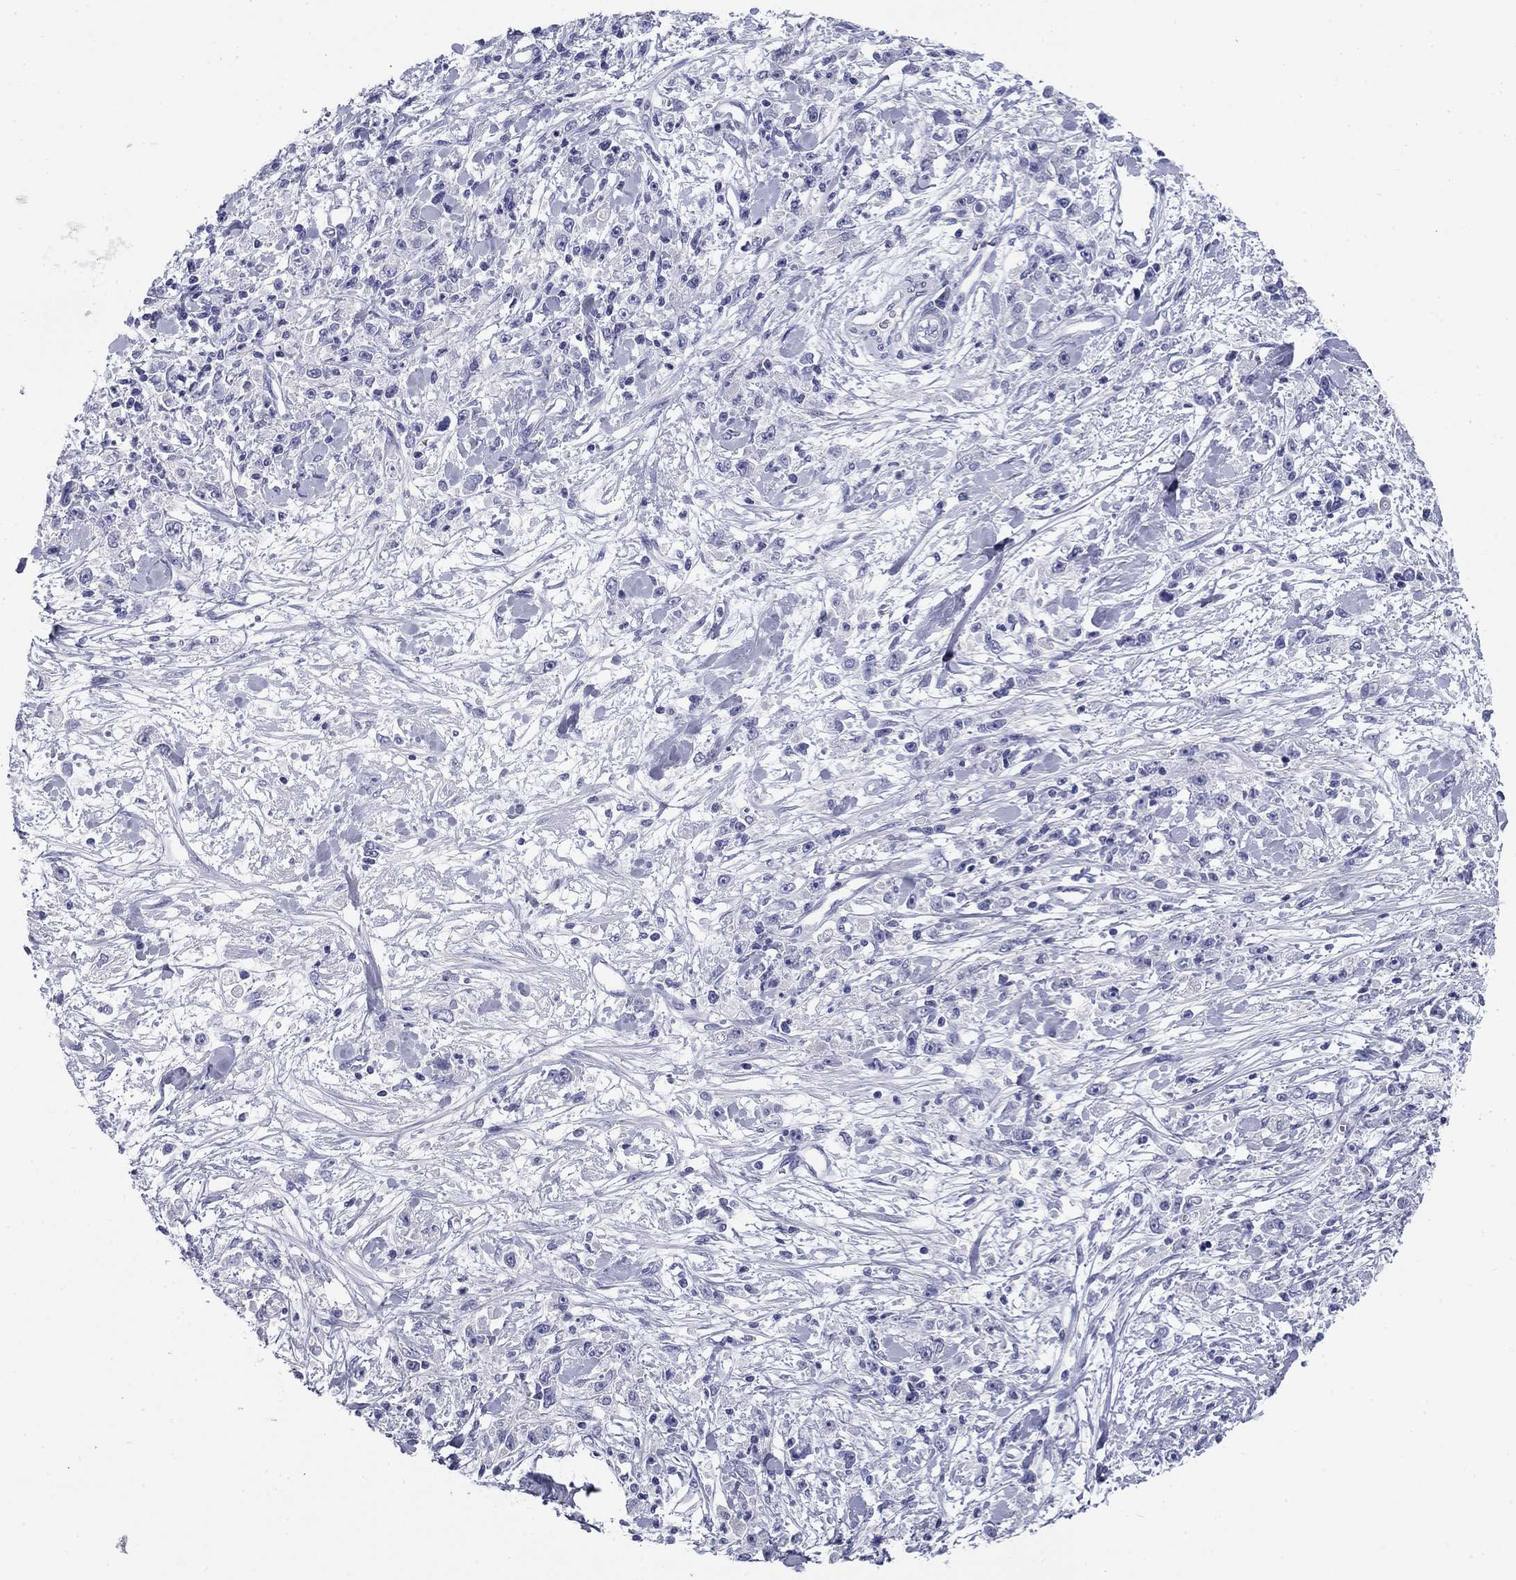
{"staining": {"intensity": "negative", "quantity": "none", "location": "none"}, "tissue": "stomach cancer", "cell_type": "Tumor cells", "image_type": "cancer", "snomed": [{"axis": "morphology", "description": "Adenocarcinoma, NOS"}, {"axis": "topography", "description": "Stomach"}], "caption": "The IHC photomicrograph has no significant staining in tumor cells of adenocarcinoma (stomach) tissue.", "gene": "ABCC2", "patient": {"sex": "female", "age": 59}}